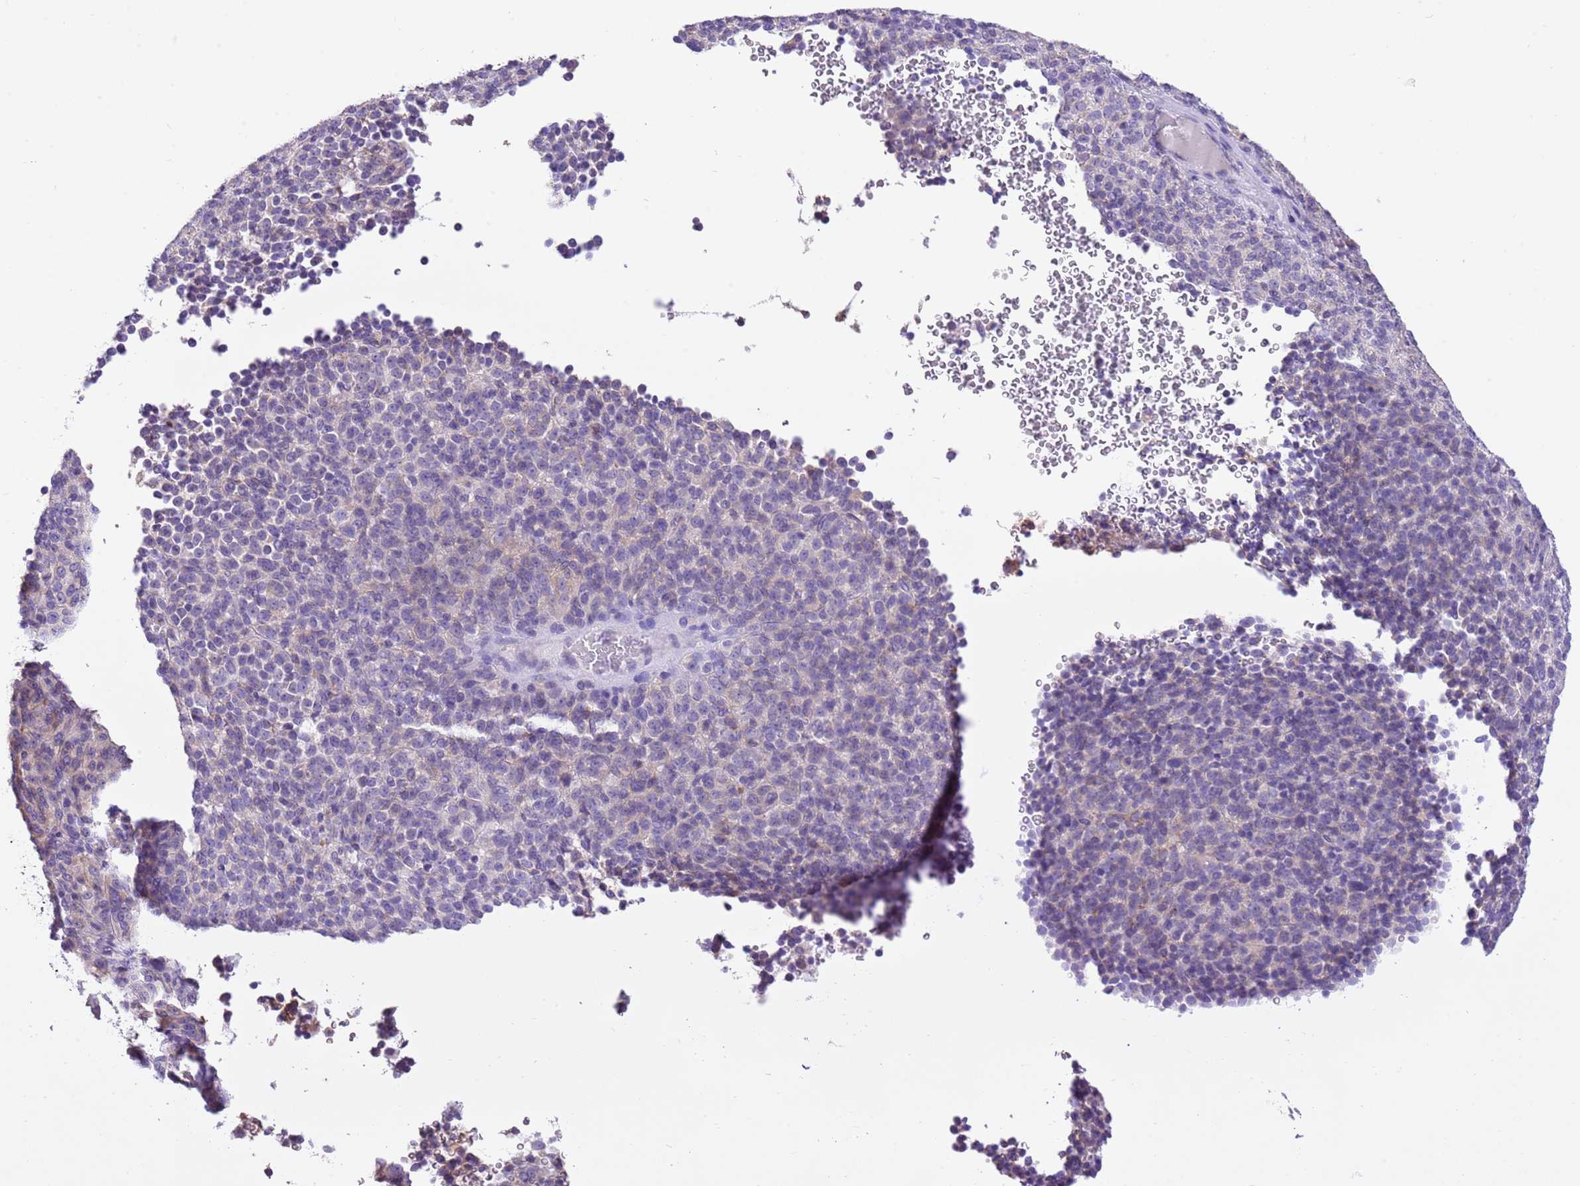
{"staining": {"intensity": "negative", "quantity": "none", "location": "none"}, "tissue": "melanoma", "cell_type": "Tumor cells", "image_type": "cancer", "snomed": [{"axis": "morphology", "description": "Malignant melanoma, Metastatic site"}, {"axis": "topography", "description": "Brain"}], "caption": "Micrograph shows no significant protein staining in tumor cells of malignant melanoma (metastatic site).", "gene": "AAR2", "patient": {"sex": "female", "age": 56}}